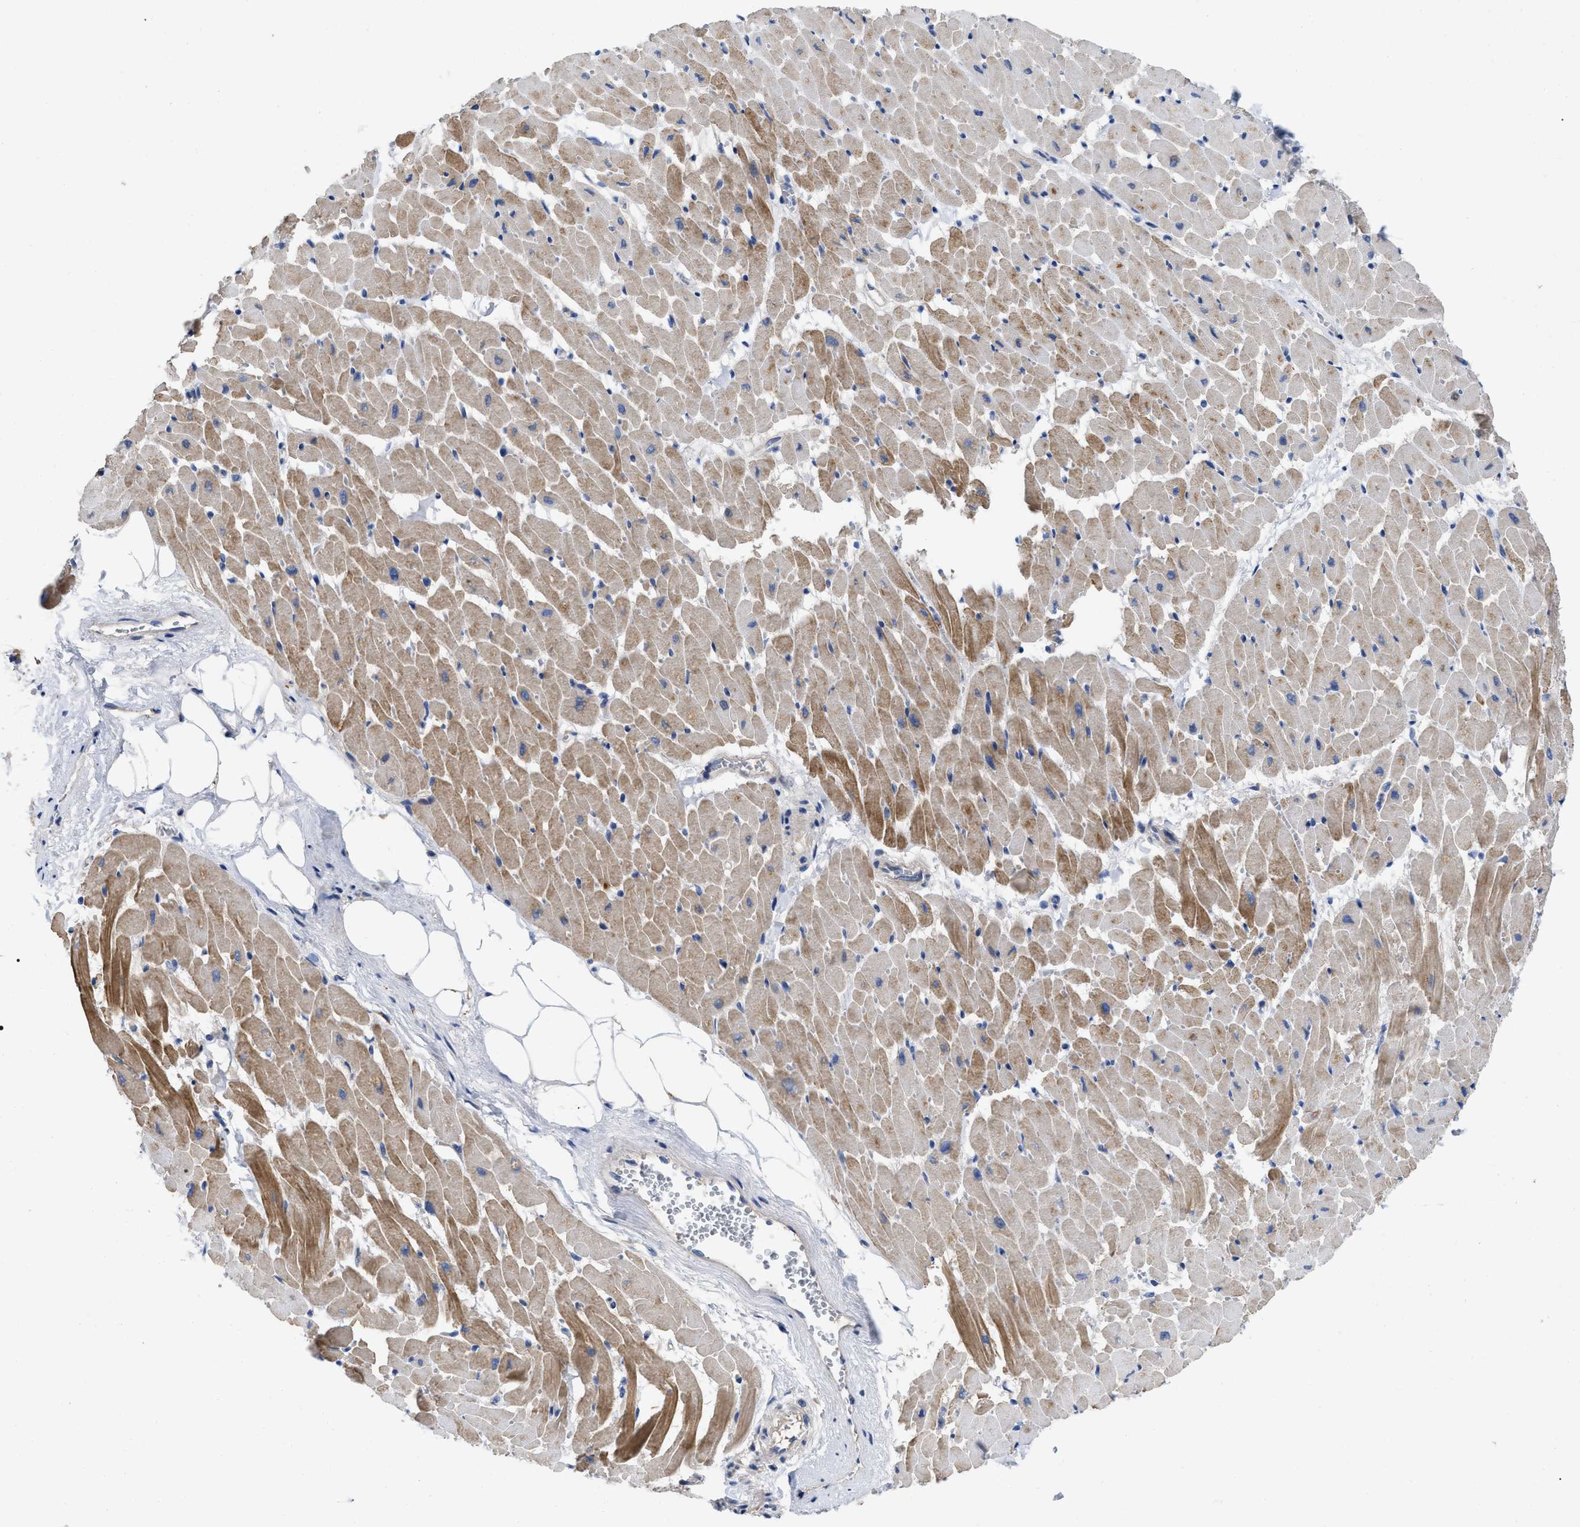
{"staining": {"intensity": "moderate", "quantity": ">75%", "location": "cytoplasmic/membranous"}, "tissue": "heart muscle", "cell_type": "Cardiomyocytes", "image_type": "normal", "snomed": [{"axis": "morphology", "description": "Normal tissue, NOS"}, {"axis": "topography", "description": "Heart"}], "caption": "Brown immunohistochemical staining in benign human heart muscle demonstrates moderate cytoplasmic/membranous expression in about >75% of cardiomyocytes.", "gene": "RAP1GDS1", "patient": {"sex": "female", "age": 19}}